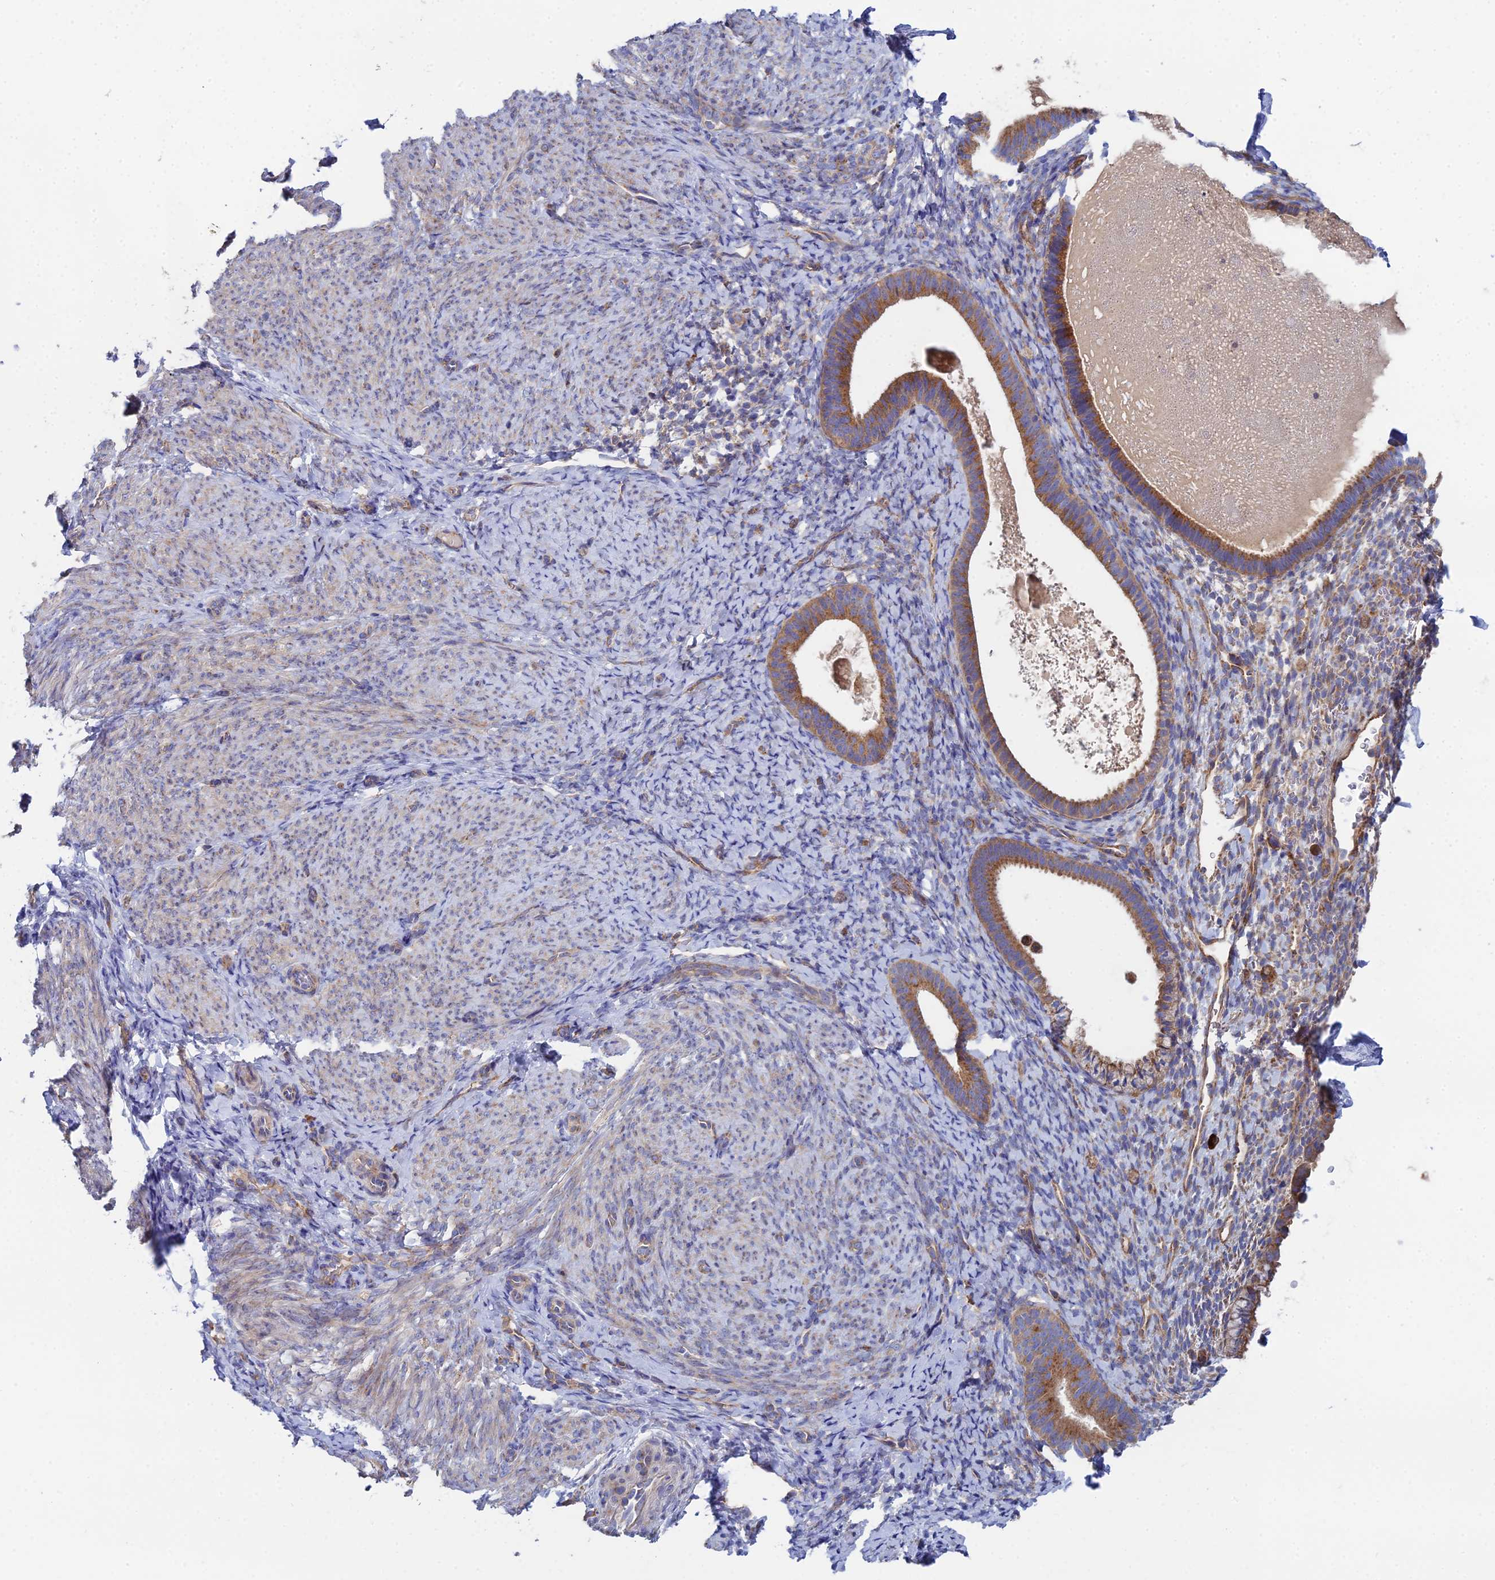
{"staining": {"intensity": "weak", "quantity": "<25%", "location": "cytoplasmic/membranous"}, "tissue": "endometrium", "cell_type": "Cells in endometrial stroma", "image_type": "normal", "snomed": [{"axis": "morphology", "description": "Normal tissue, NOS"}, {"axis": "topography", "description": "Endometrium"}], "caption": "Photomicrograph shows no significant protein positivity in cells in endometrial stroma of benign endometrium.", "gene": "CLCN3", "patient": {"sex": "female", "age": 65}}